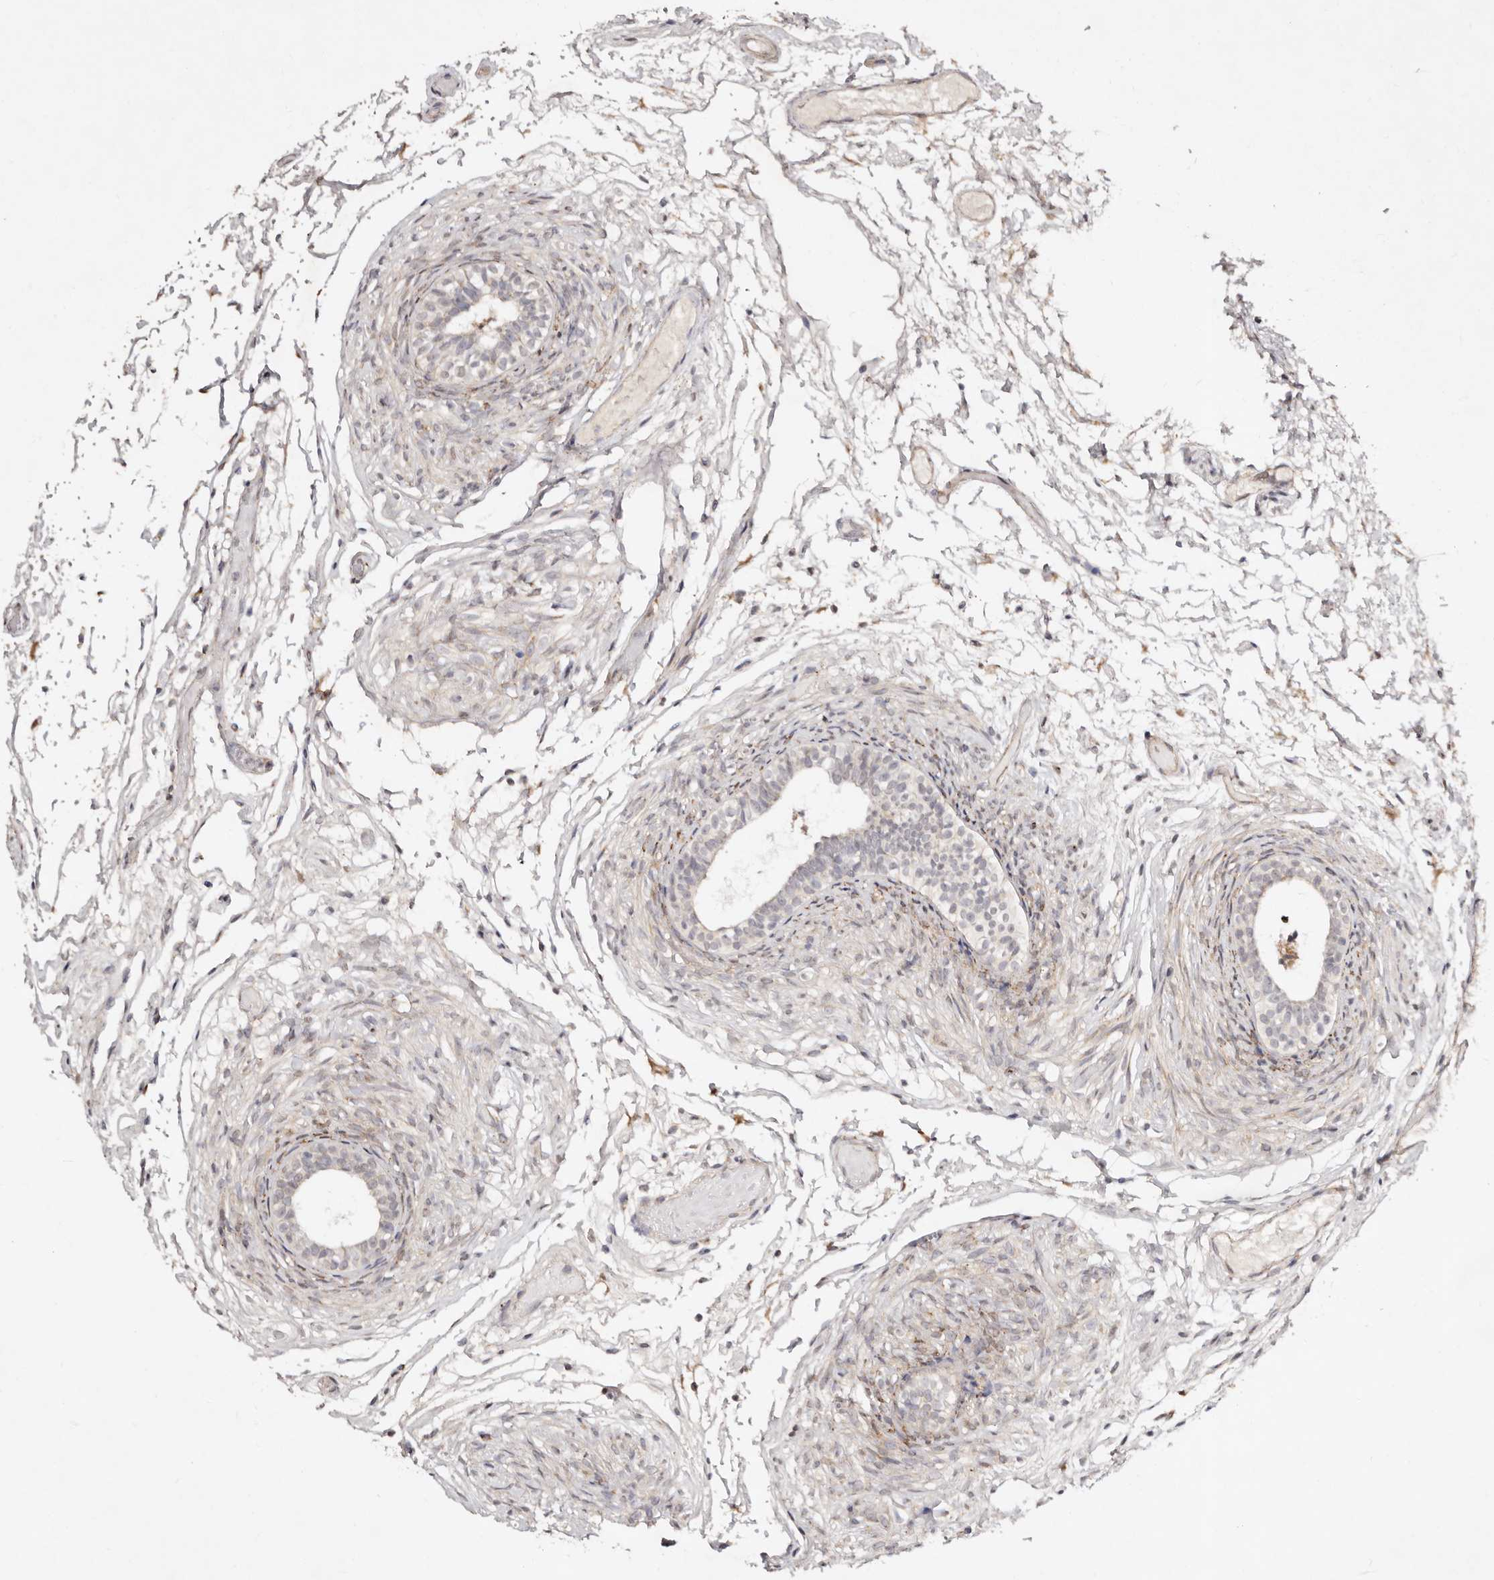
{"staining": {"intensity": "moderate", "quantity": "25%-75%", "location": "cytoplasmic/membranous"}, "tissue": "epididymis", "cell_type": "Glandular cells", "image_type": "normal", "snomed": [{"axis": "morphology", "description": "Normal tissue, NOS"}, {"axis": "topography", "description": "Epididymis"}], "caption": "A photomicrograph of human epididymis stained for a protein demonstrates moderate cytoplasmic/membranous brown staining in glandular cells. (Stains: DAB (3,3'-diaminobenzidine) in brown, nuclei in blue, Microscopy: brightfield microscopy at high magnification).", "gene": "SERPINH1", "patient": {"sex": "male", "age": 5}}